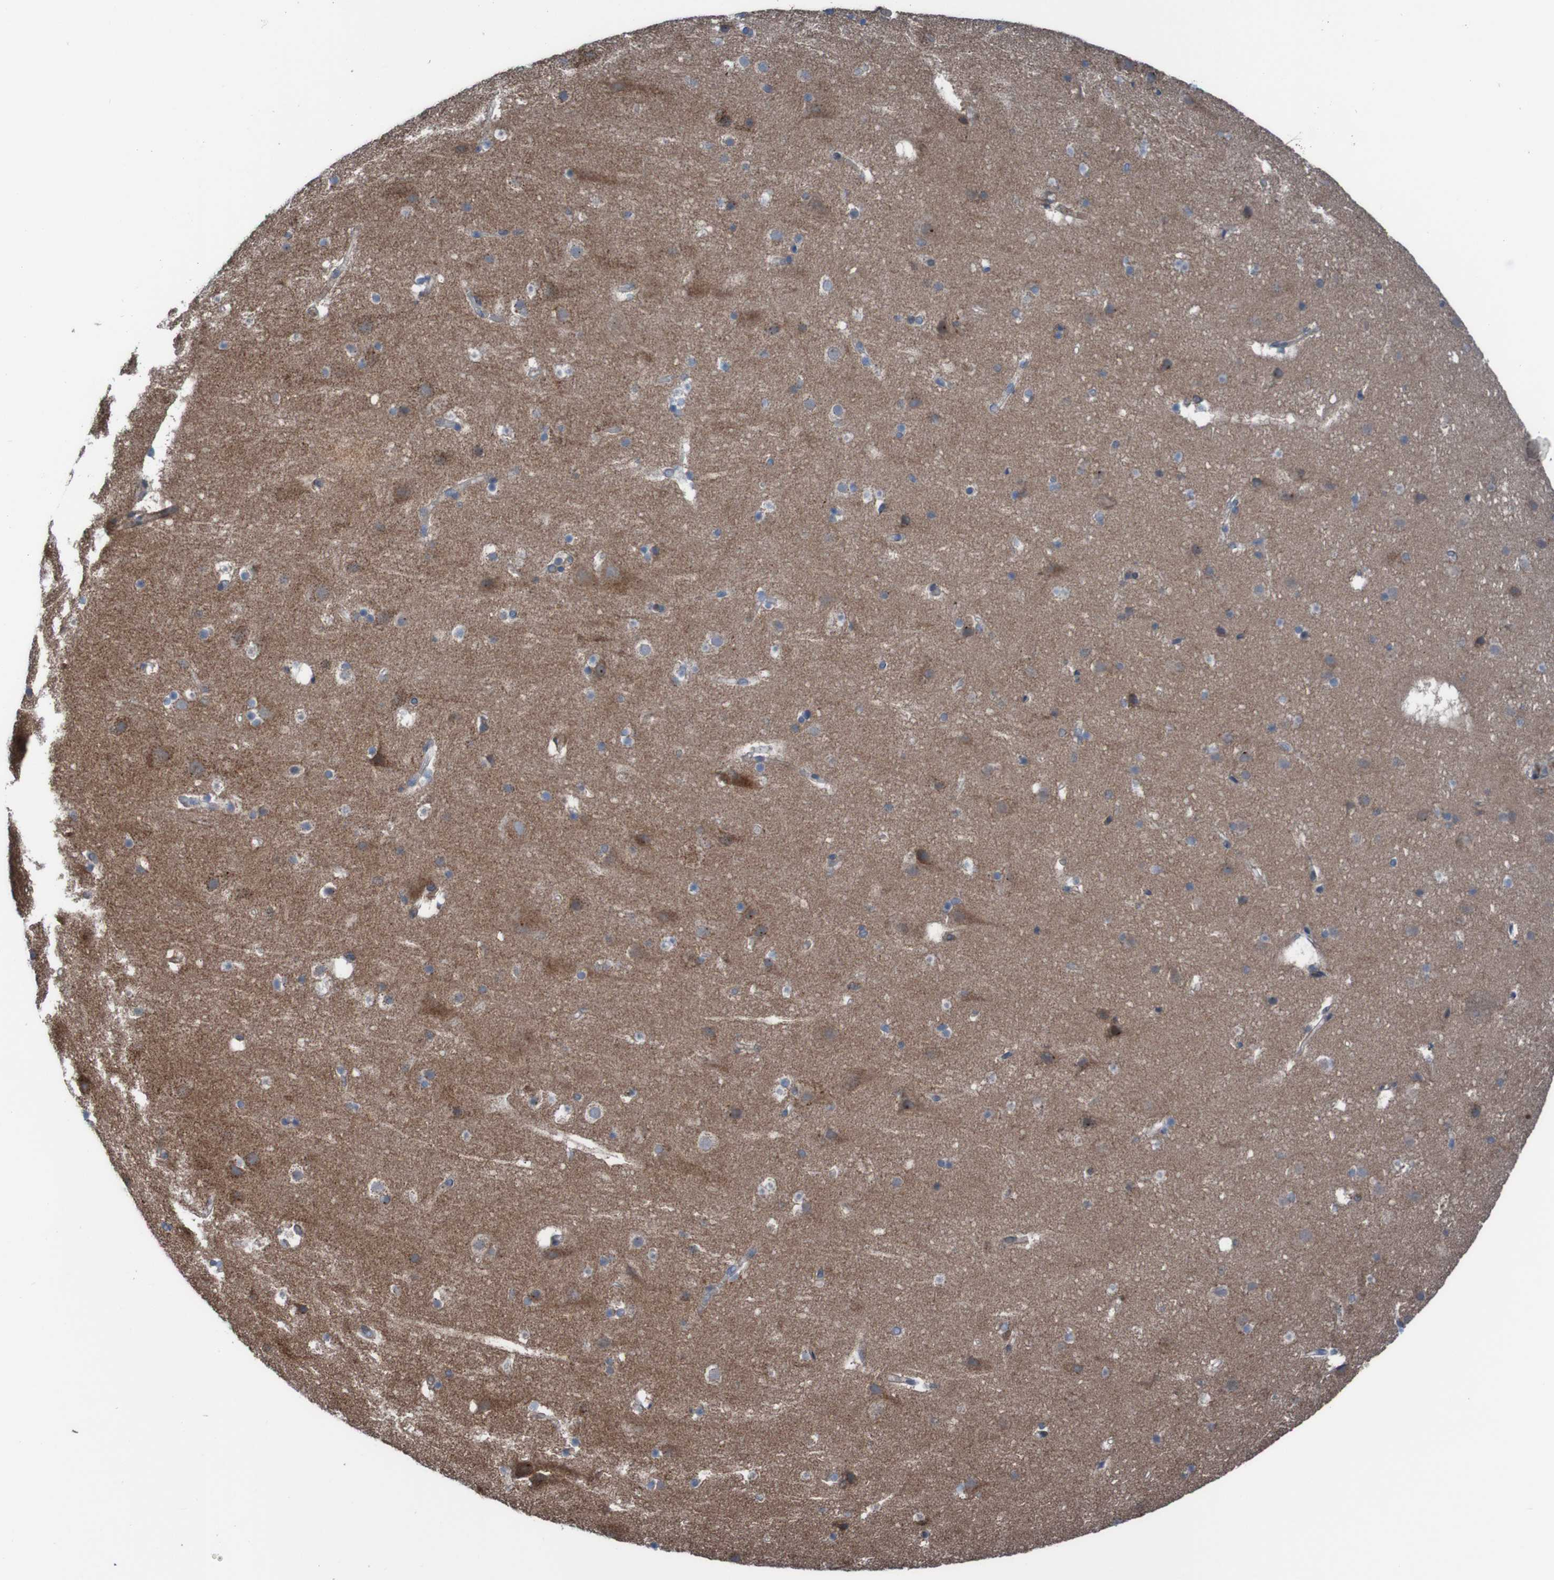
{"staining": {"intensity": "moderate", "quantity": "<25%", "location": "cytoplasmic/membranous"}, "tissue": "cerebral cortex", "cell_type": "Endothelial cells", "image_type": "normal", "snomed": [{"axis": "morphology", "description": "Normal tissue, NOS"}, {"axis": "topography", "description": "Cerebral cortex"}], "caption": "Moderate cytoplasmic/membranous staining is seen in about <25% of endothelial cells in normal cerebral cortex.", "gene": "PDGFB", "patient": {"sex": "male", "age": 45}}